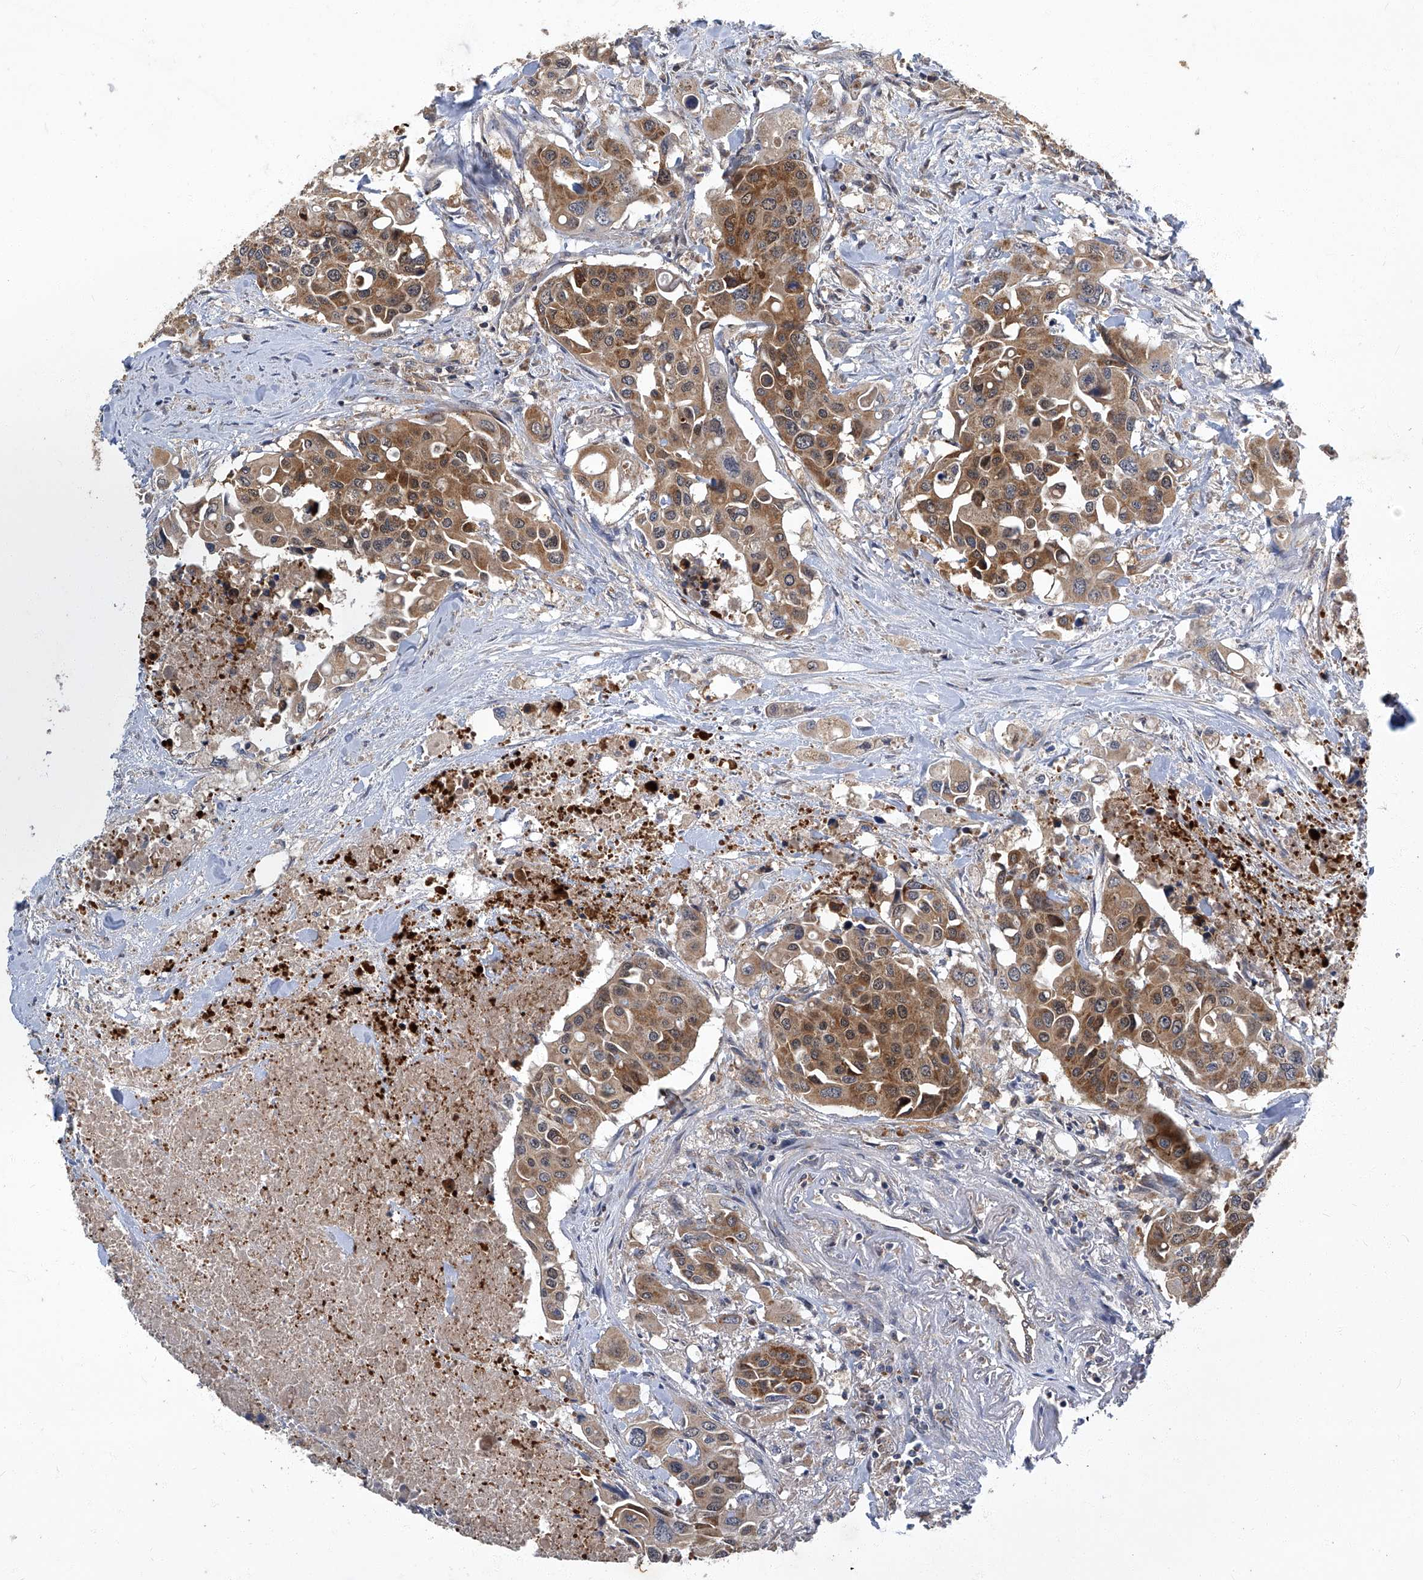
{"staining": {"intensity": "moderate", "quantity": ">75%", "location": "cytoplasmic/membranous"}, "tissue": "colorectal cancer", "cell_type": "Tumor cells", "image_type": "cancer", "snomed": [{"axis": "morphology", "description": "Adenocarcinoma, NOS"}, {"axis": "topography", "description": "Colon"}], "caption": "Immunohistochemistry (IHC) of adenocarcinoma (colorectal) displays medium levels of moderate cytoplasmic/membranous staining in about >75% of tumor cells. The protein is stained brown, and the nuclei are stained in blue (DAB (3,3'-diaminobenzidine) IHC with brightfield microscopy, high magnification).", "gene": "TNFRSF13B", "patient": {"sex": "male", "age": 77}}